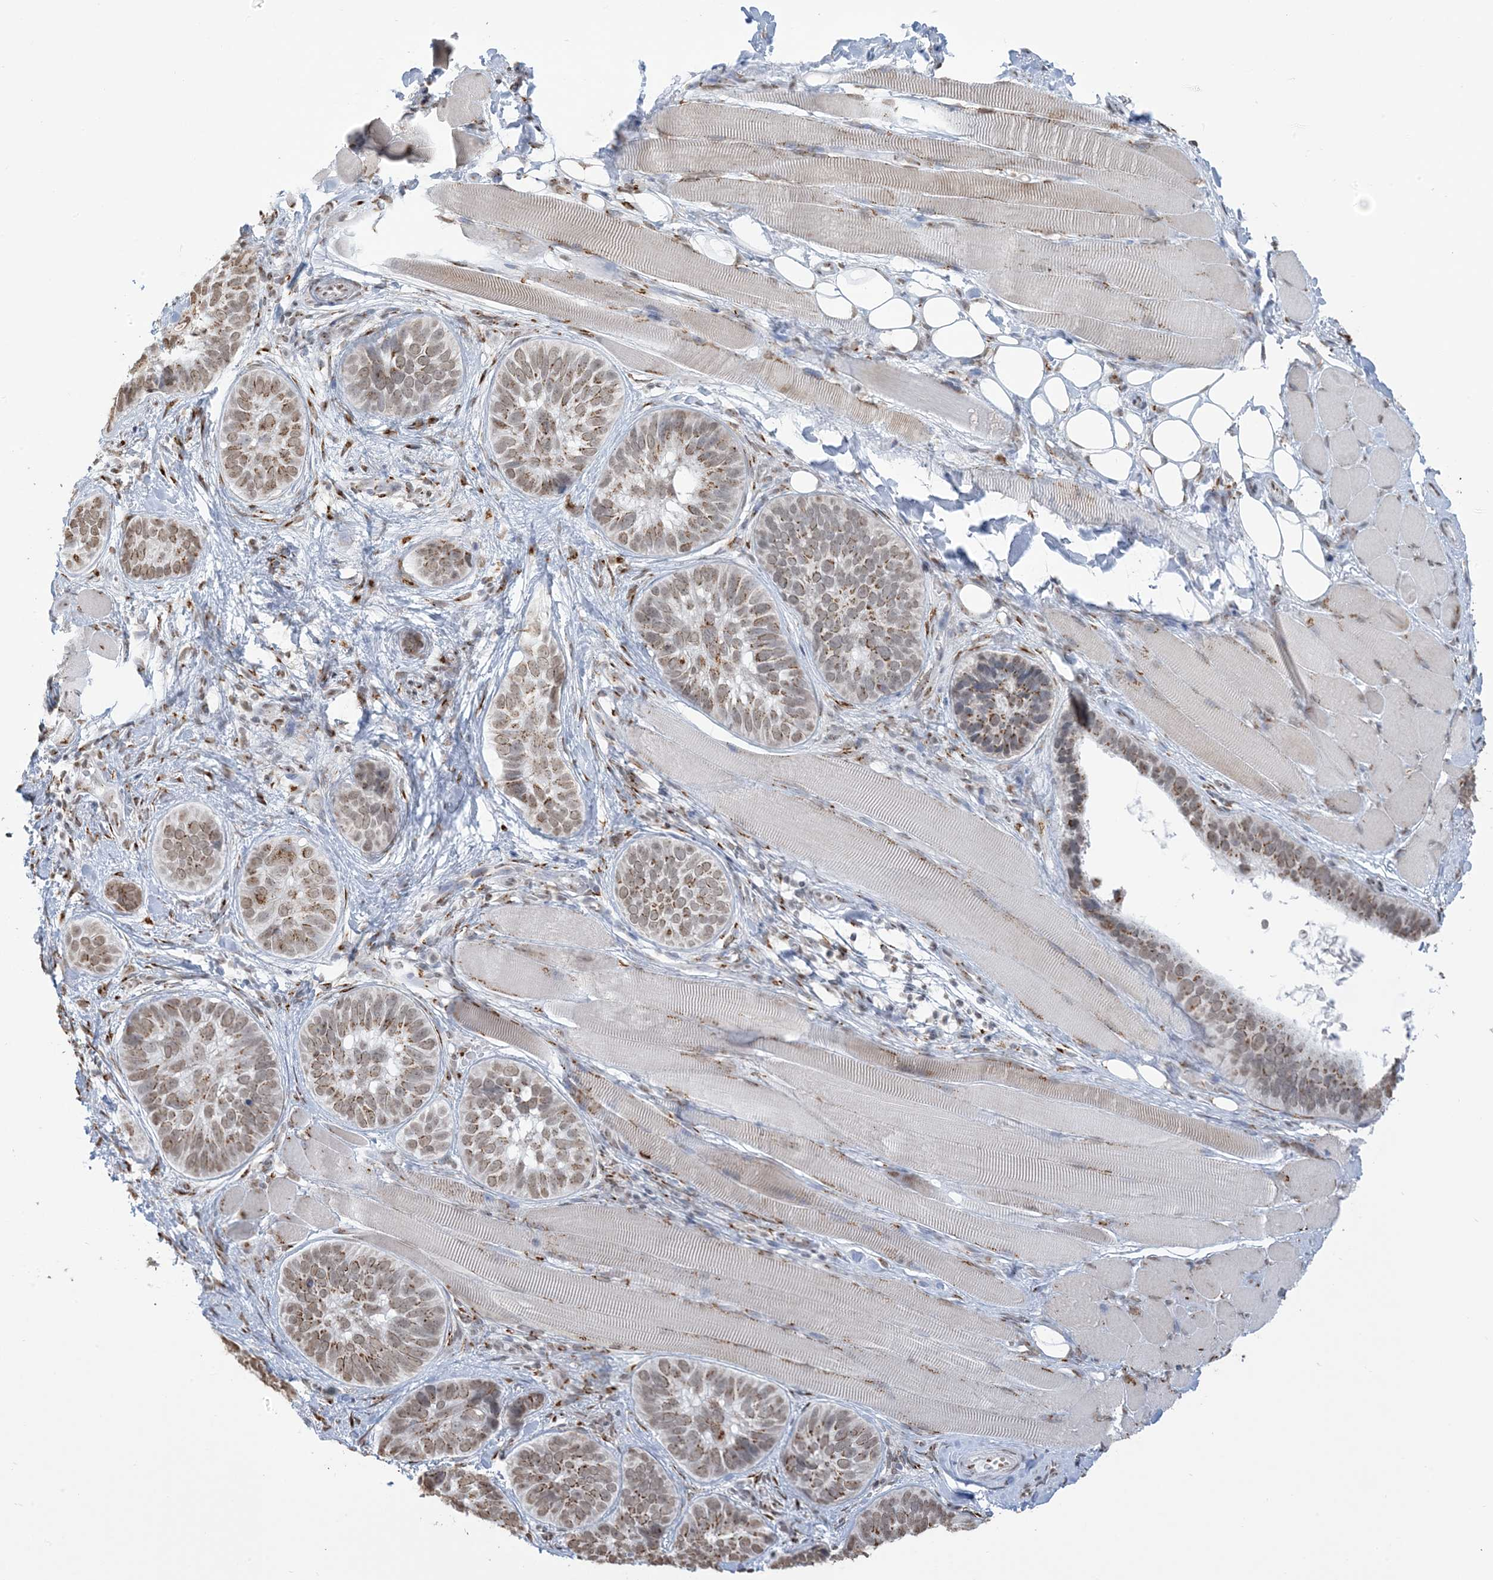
{"staining": {"intensity": "moderate", "quantity": ">75%", "location": "cytoplasmic/membranous"}, "tissue": "skin cancer", "cell_type": "Tumor cells", "image_type": "cancer", "snomed": [{"axis": "morphology", "description": "Basal cell carcinoma"}, {"axis": "topography", "description": "Skin"}], "caption": "Brown immunohistochemical staining in basal cell carcinoma (skin) demonstrates moderate cytoplasmic/membranous positivity in approximately >75% of tumor cells. (brown staining indicates protein expression, while blue staining denotes nuclei).", "gene": "GPR107", "patient": {"sex": "male", "age": 62}}